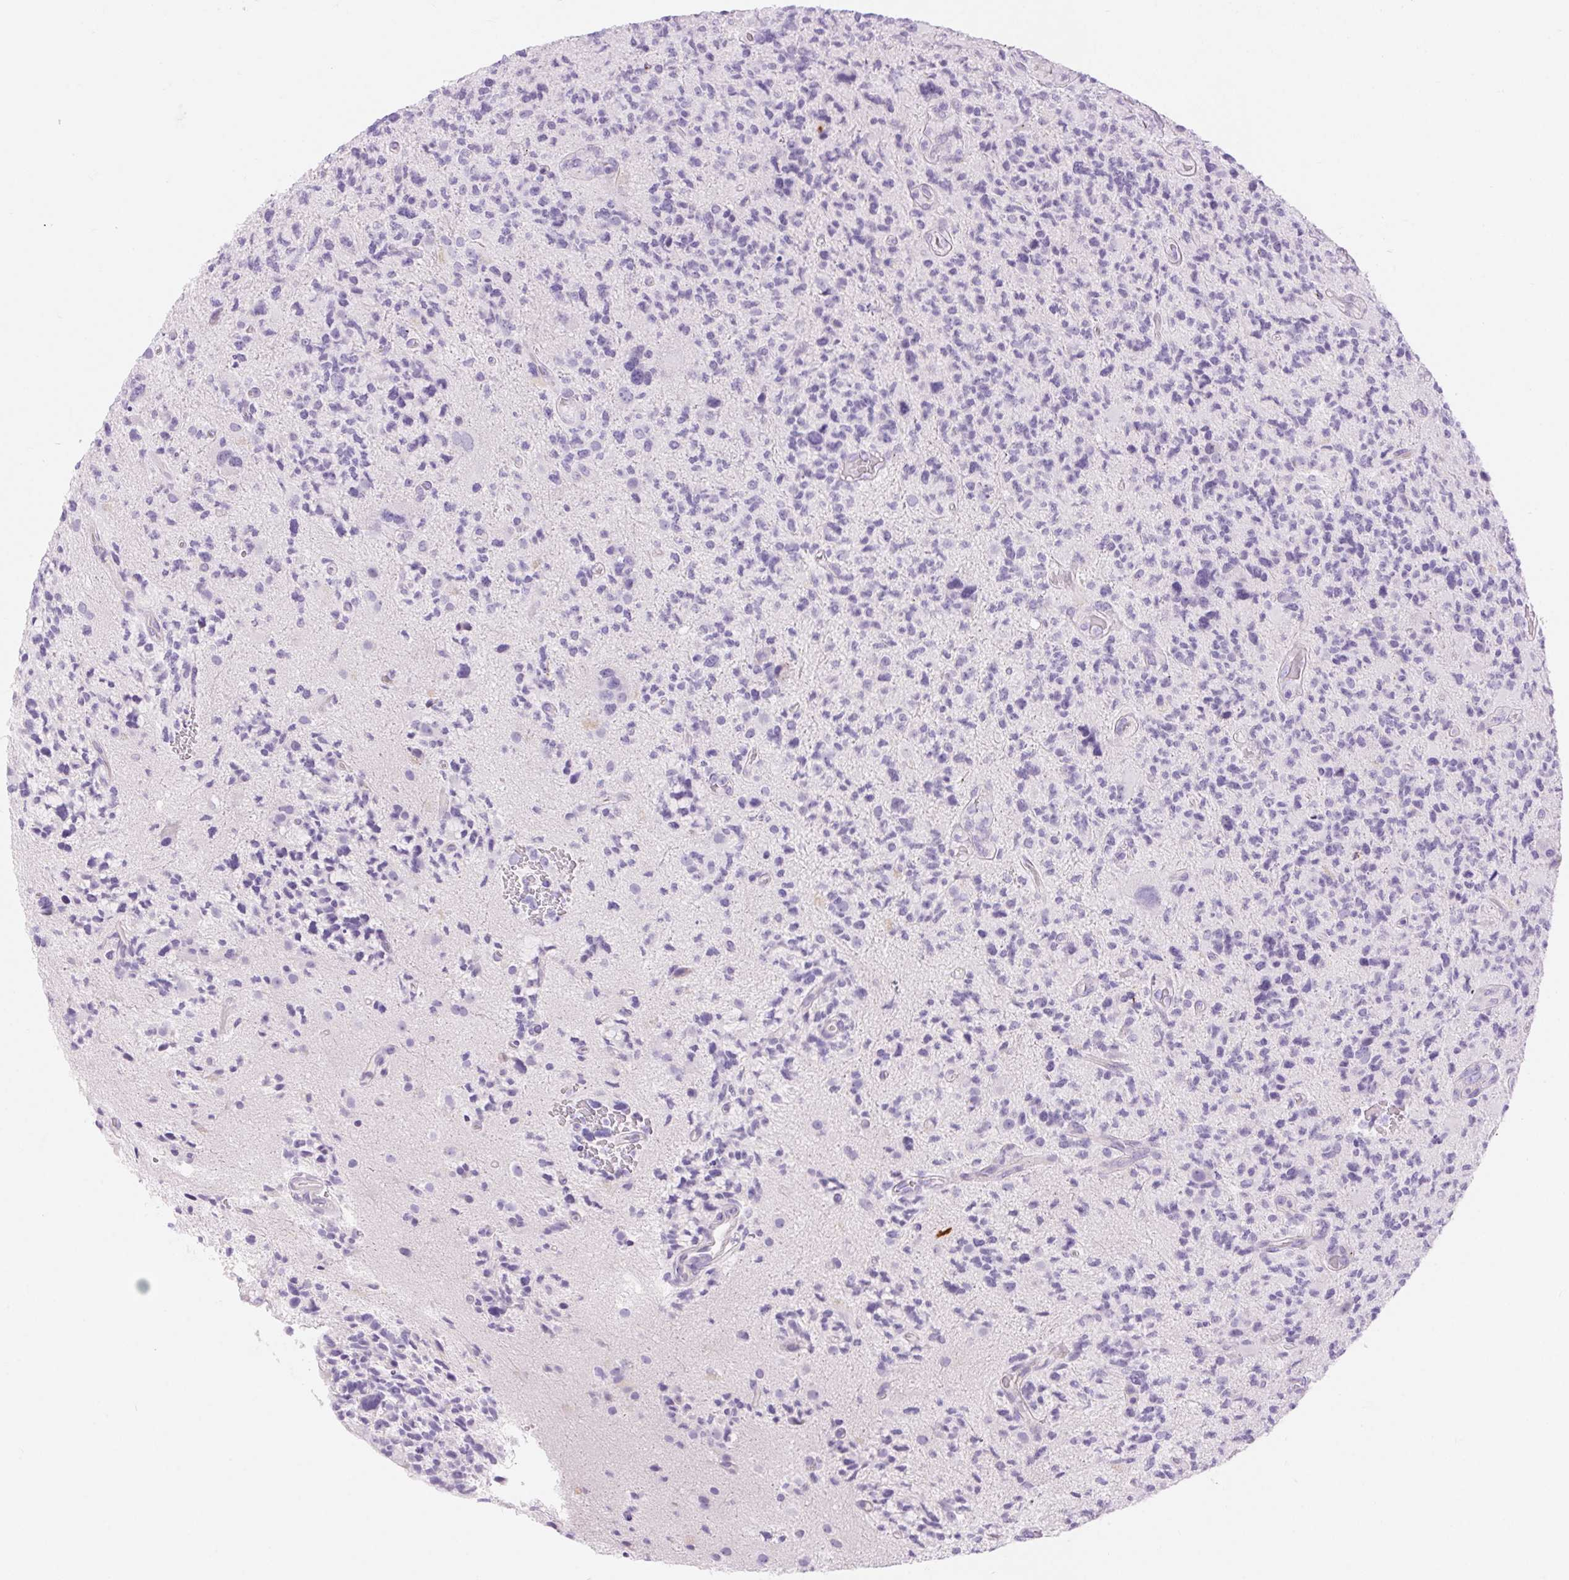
{"staining": {"intensity": "negative", "quantity": "none", "location": "none"}, "tissue": "glioma", "cell_type": "Tumor cells", "image_type": "cancer", "snomed": [{"axis": "morphology", "description": "Glioma, malignant, High grade"}, {"axis": "topography", "description": "Brain"}], "caption": "Human glioma stained for a protein using immunohistochemistry (IHC) reveals no positivity in tumor cells.", "gene": "CLDN16", "patient": {"sex": "female", "age": 71}}